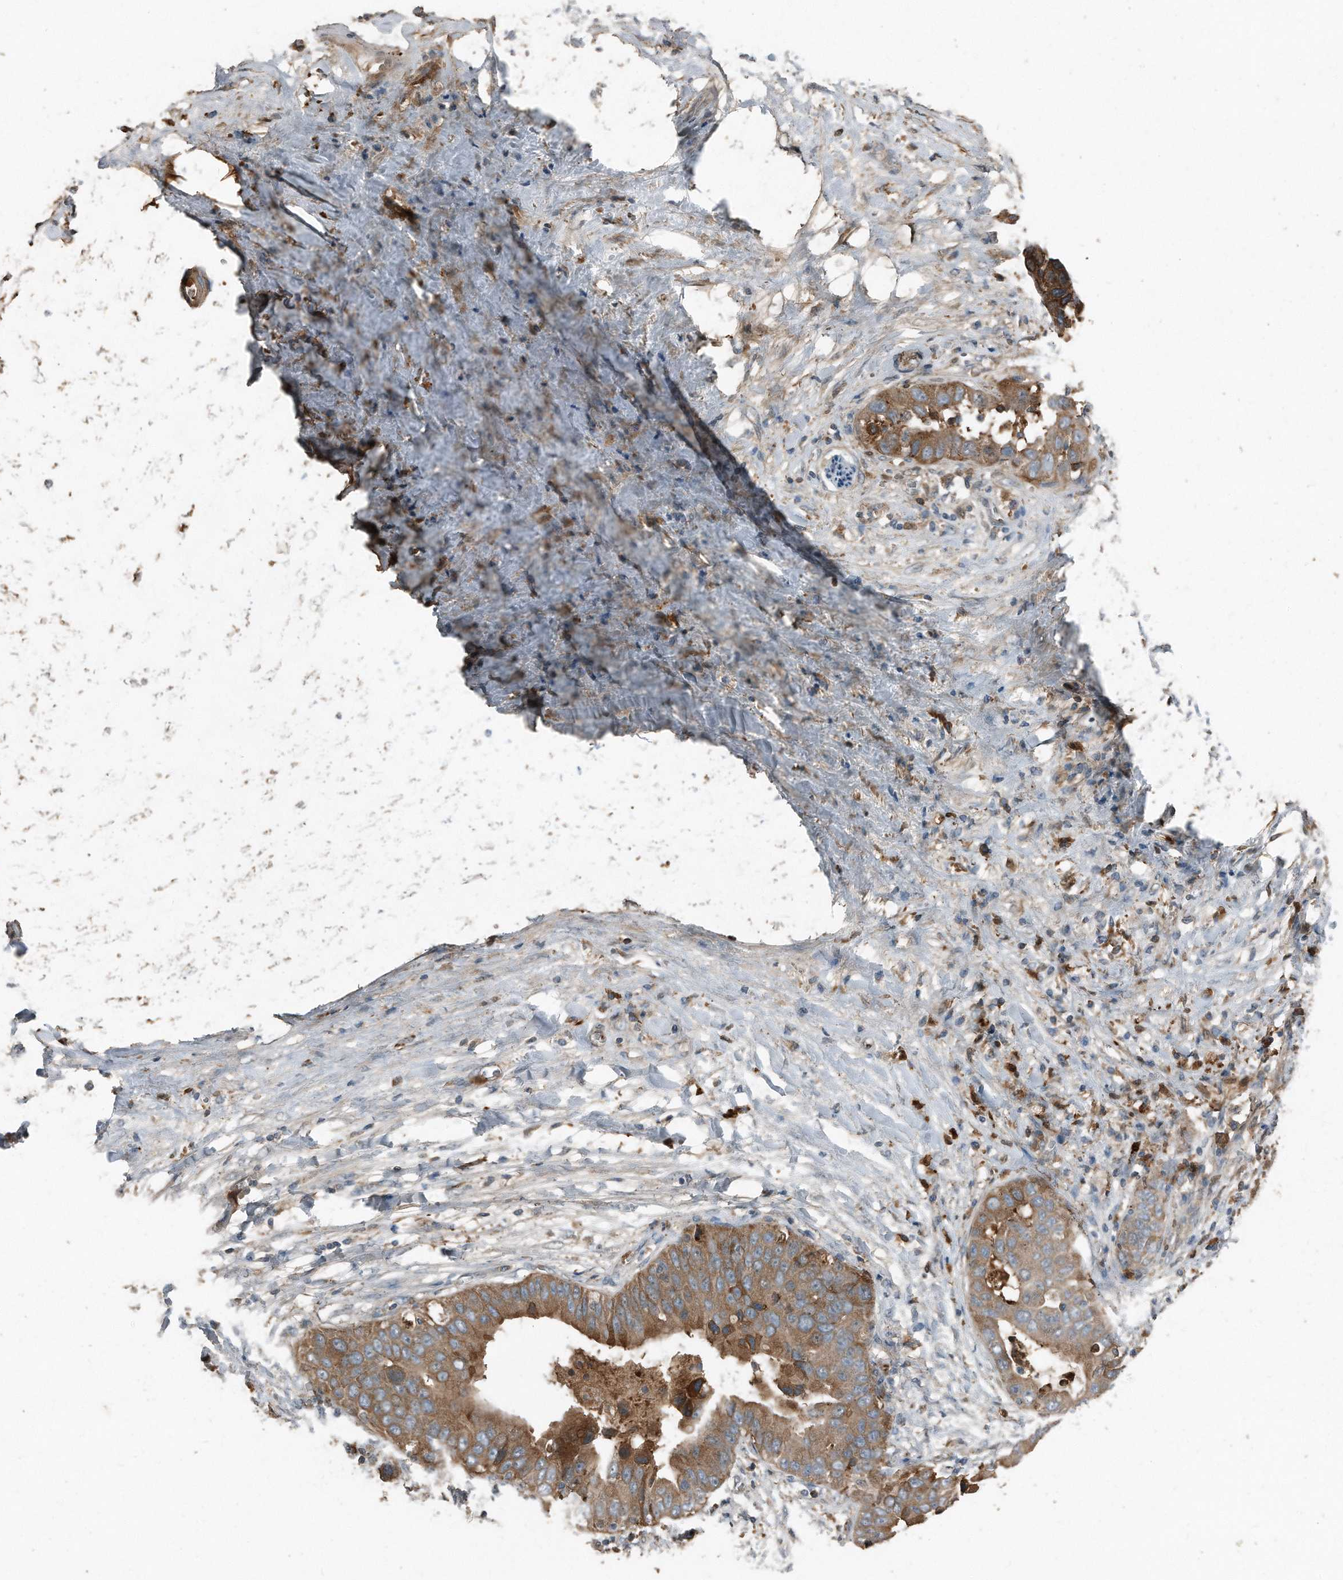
{"staining": {"intensity": "moderate", "quantity": ">75%", "location": "cytoplasmic/membranous"}, "tissue": "liver cancer", "cell_type": "Tumor cells", "image_type": "cancer", "snomed": [{"axis": "morphology", "description": "Cholangiocarcinoma"}, {"axis": "topography", "description": "Liver"}], "caption": "Human liver cancer (cholangiocarcinoma) stained for a protein (brown) shows moderate cytoplasmic/membranous positive expression in approximately >75% of tumor cells.", "gene": "C9", "patient": {"sex": "female", "age": 52}}